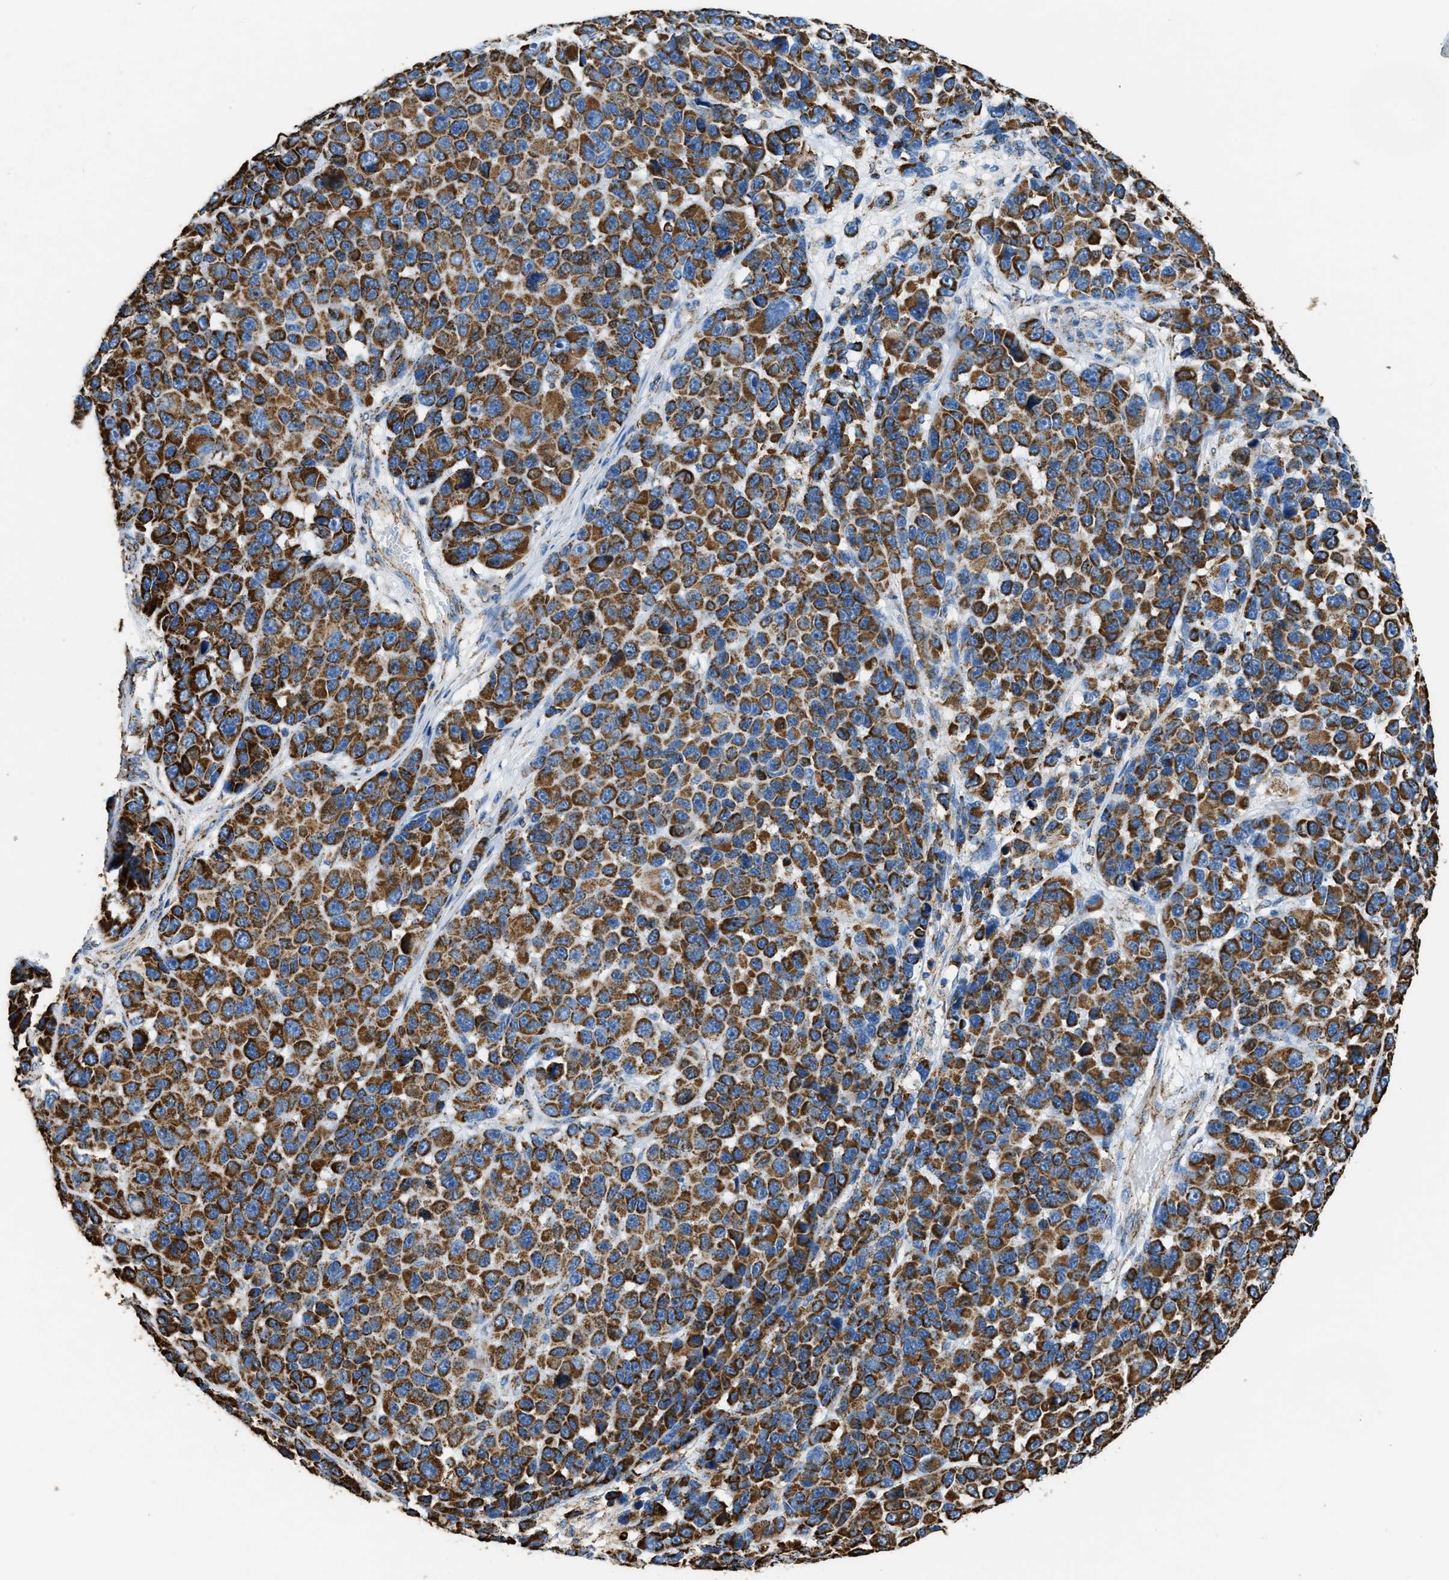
{"staining": {"intensity": "strong", "quantity": ">75%", "location": "cytoplasmic/membranous"}, "tissue": "melanoma", "cell_type": "Tumor cells", "image_type": "cancer", "snomed": [{"axis": "morphology", "description": "Malignant melanoma, NOS"}, {"axis": "topography", "description": "Skin"}], "caption": "About >75% of tumor cells in human malignant melanoma show strong cytoplasmic/membranous protein positivity as visualized by brown immunohistochemical staining.", "gene": "IRX6", "patient": {"sex": "male", "age": 53}}